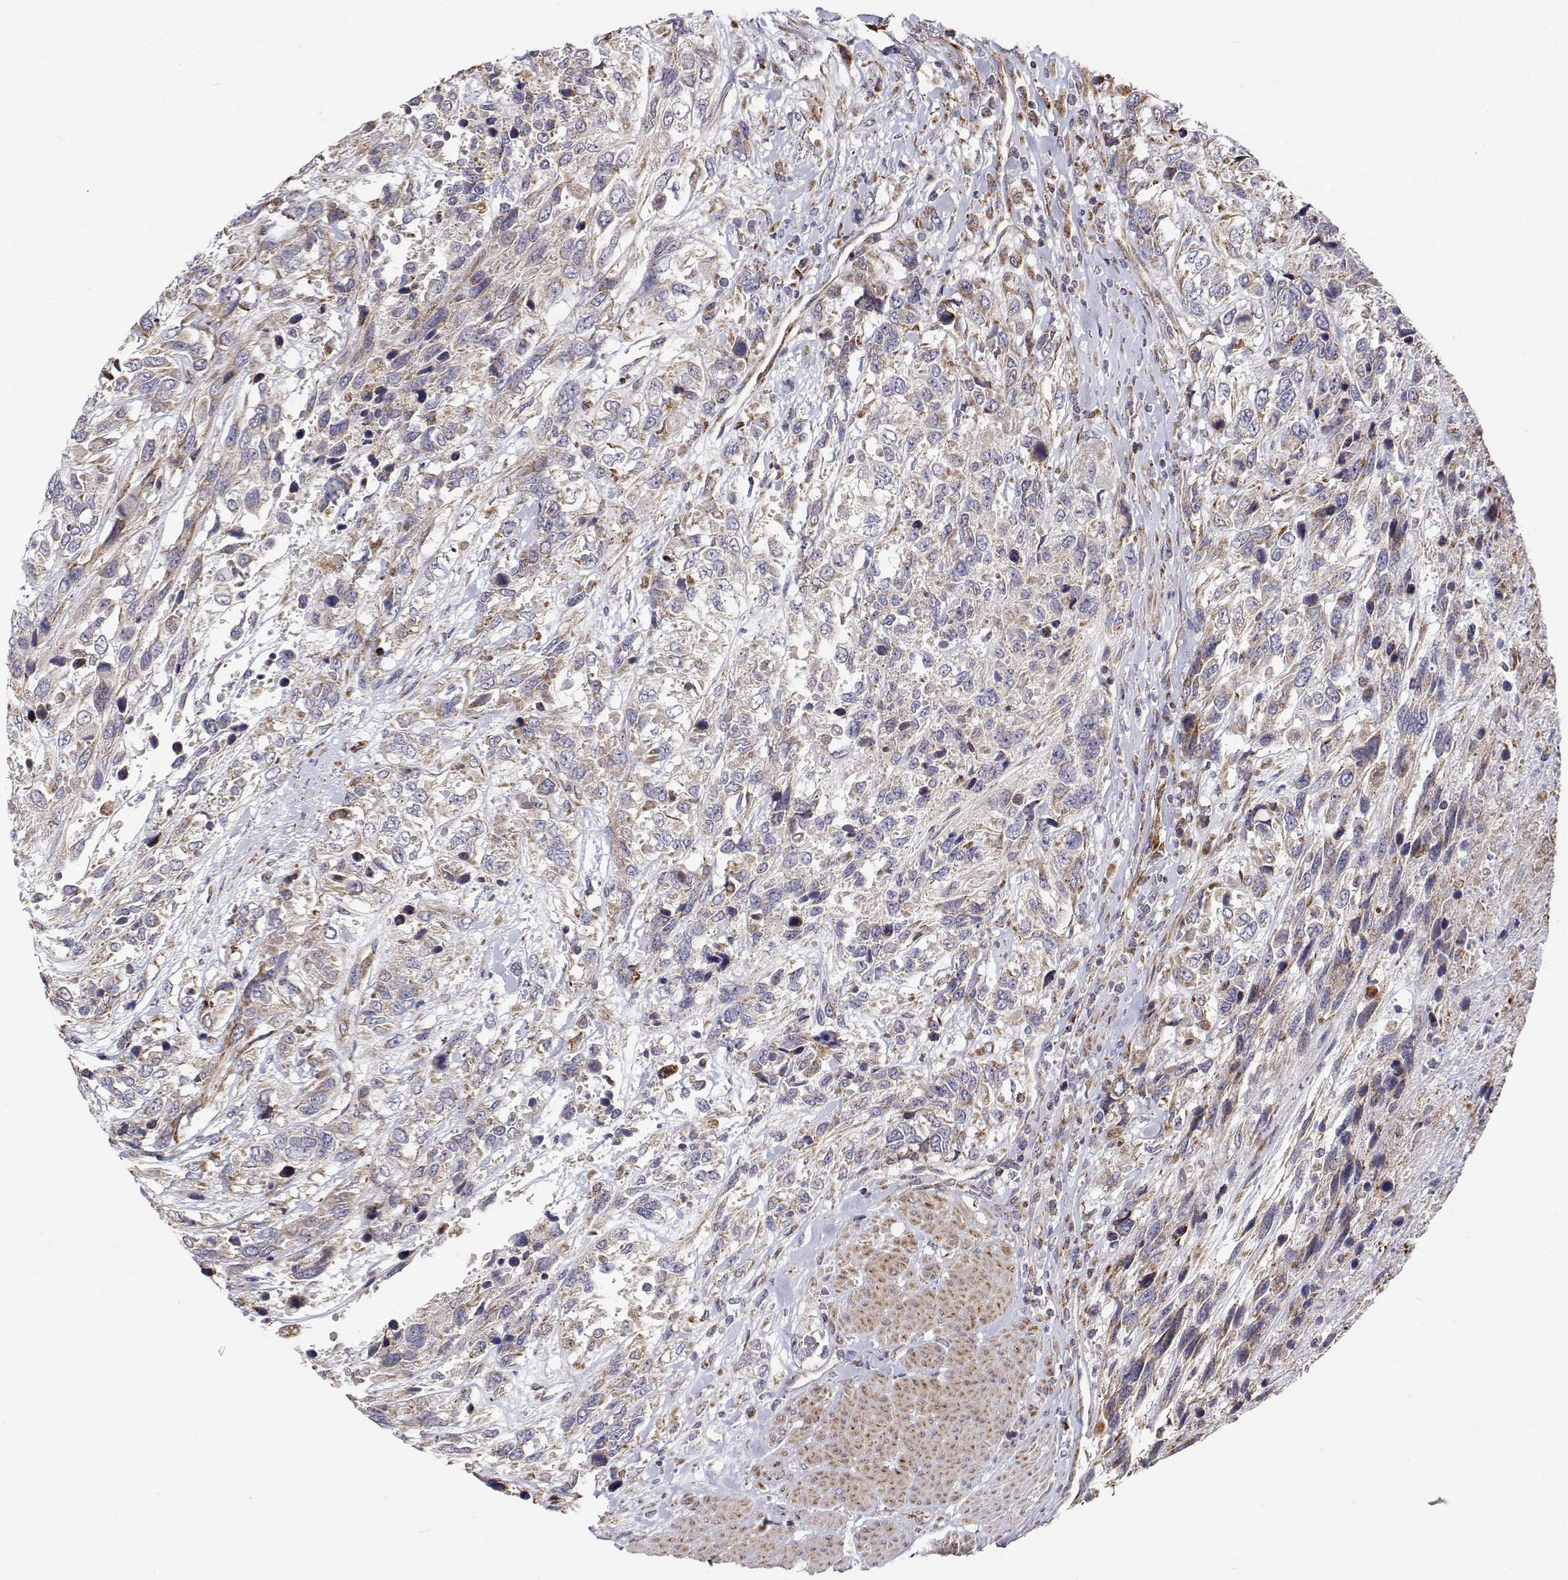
{"staining": {"intensity": "weak", "quantity": "<25%", "location": "cytoplasmic/membranous"}, "tissue": "urothelial cancer", "cell_type": "Tumor cells", "image_type": "cancer", "snomed": [{"axis": "morphology", "description": "Urothelial carcinoma, High grade"}, {"axis": "topography", "description": "Urinary bladder"}], "caption": "Urothelial cancer was stained to show a protein in brown. There is no significant positivity in tumor cells.", "gene": "SPICE1", "patient": {"sex": "female", "age": 70}}